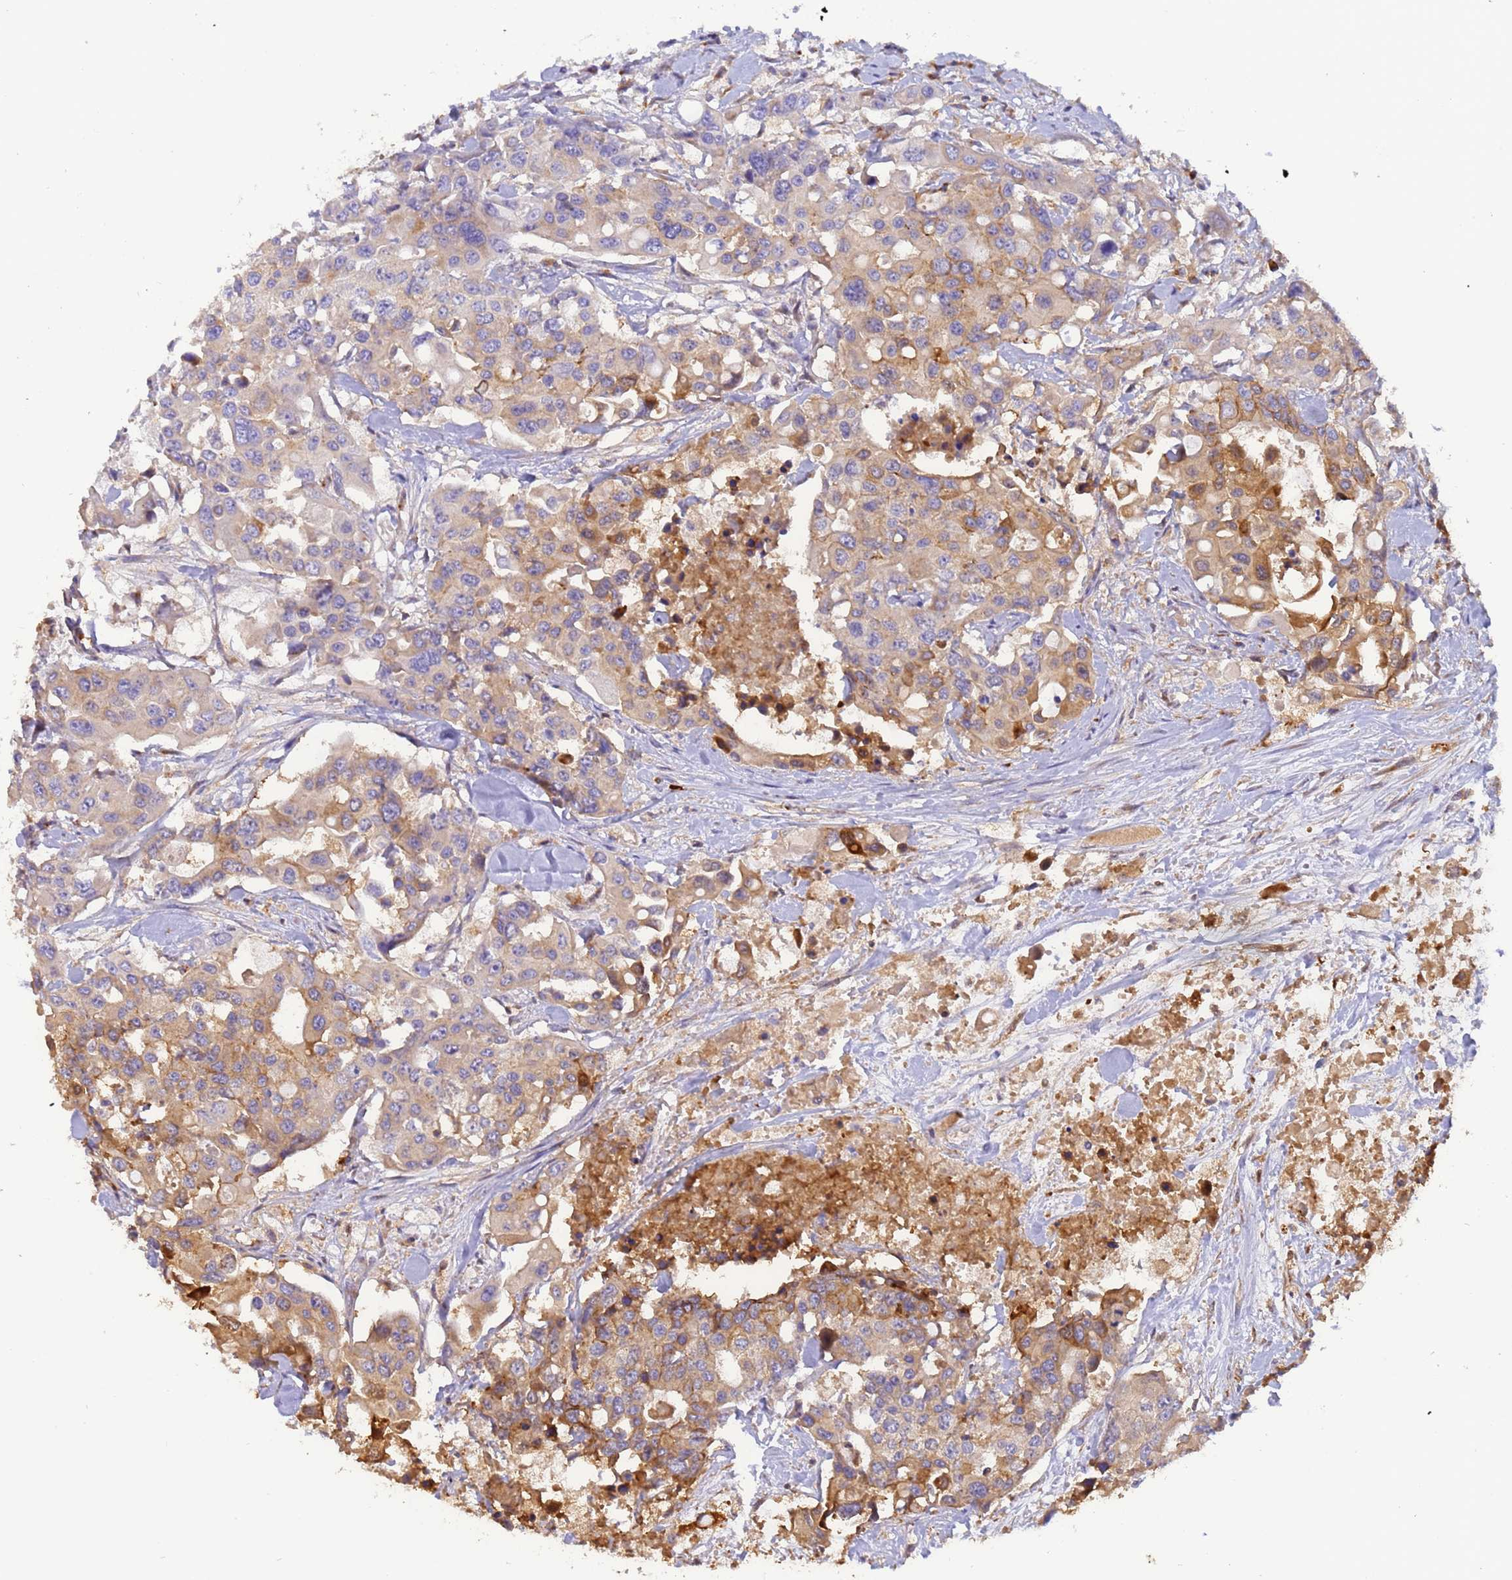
{"staining": {"intensity": "moderate", "quantity": "25%-75%", "location": "cytoplasmic/membranous"}, "tissue": "colorectal cancer", "cell_type": "Tumor cells", "image_type": "cancer", "snomed": [{"axis": "morphology", "description": "Adenocarcinoma, NOS"}, {"axis": "topography", "description": "Colon"}], "caption": "DAB (3,3'-diaminobenzidine) immunohistochemical staining of adenocarcinoma (colorectal) displays moderate cytoplasmic/membranous protein expression in about 25%-75% of tumor cells.", "gene": "M6PR", "patient": {"sex": "male", "age": 77}}